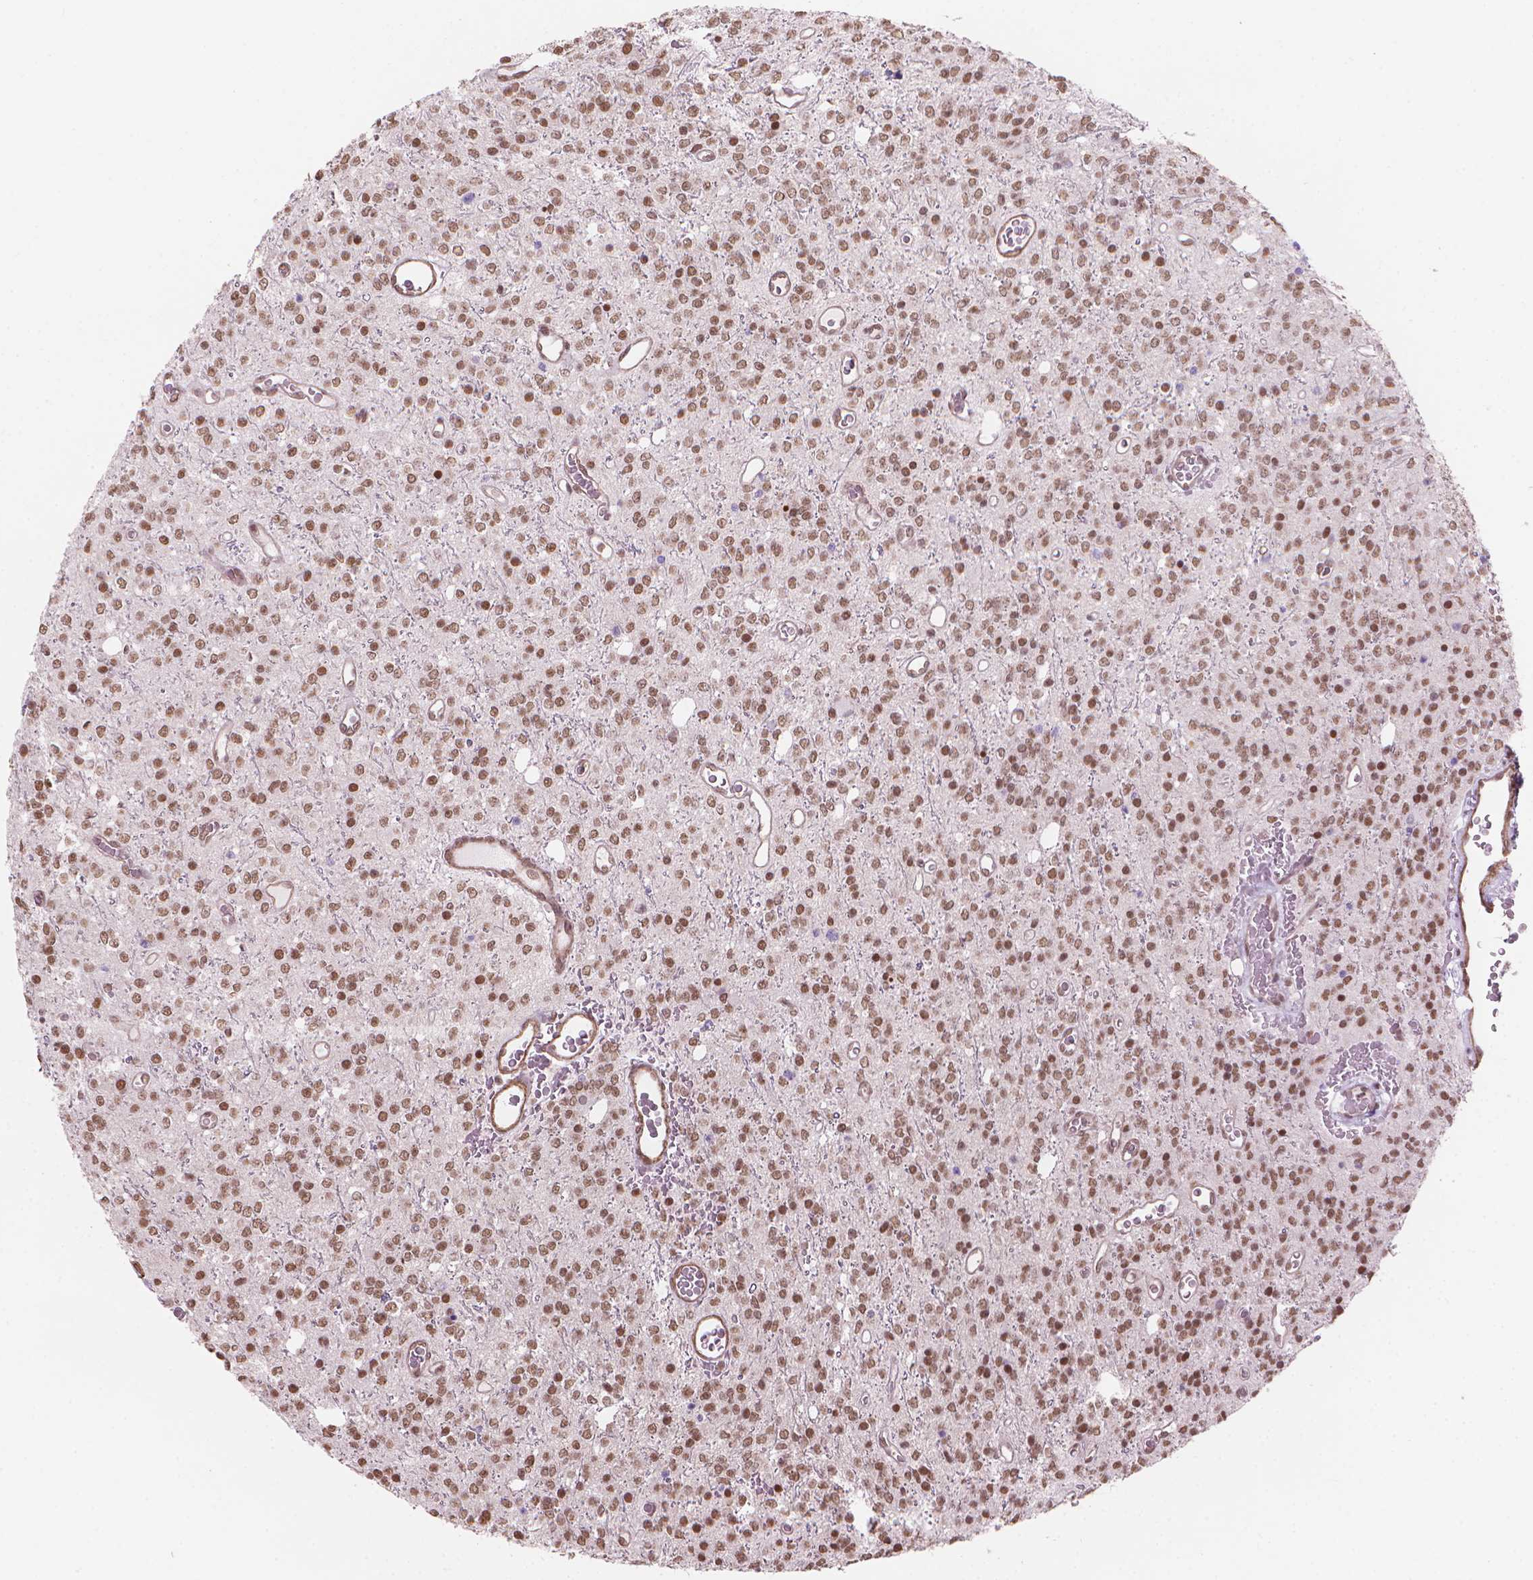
{"staining": {"intensity": "moderate", "quantity": ">75%", "location": "nuclear"}, "tissue": "glioma", "cell_type": "Tumor cells", "image_type": "cancer", "snomed": [{"axis": "morphology", "description": "Glioma, malignant, Low grade"}, {"axis": "topography", "description": "Brain"}], "caption": "This is a photomicrograph of IHC staining of glioma, which shows moderate staining in the nuclear of tumor cells.", "gene": "HOXD4", "patient": {"sex": "female", "age": 45}}